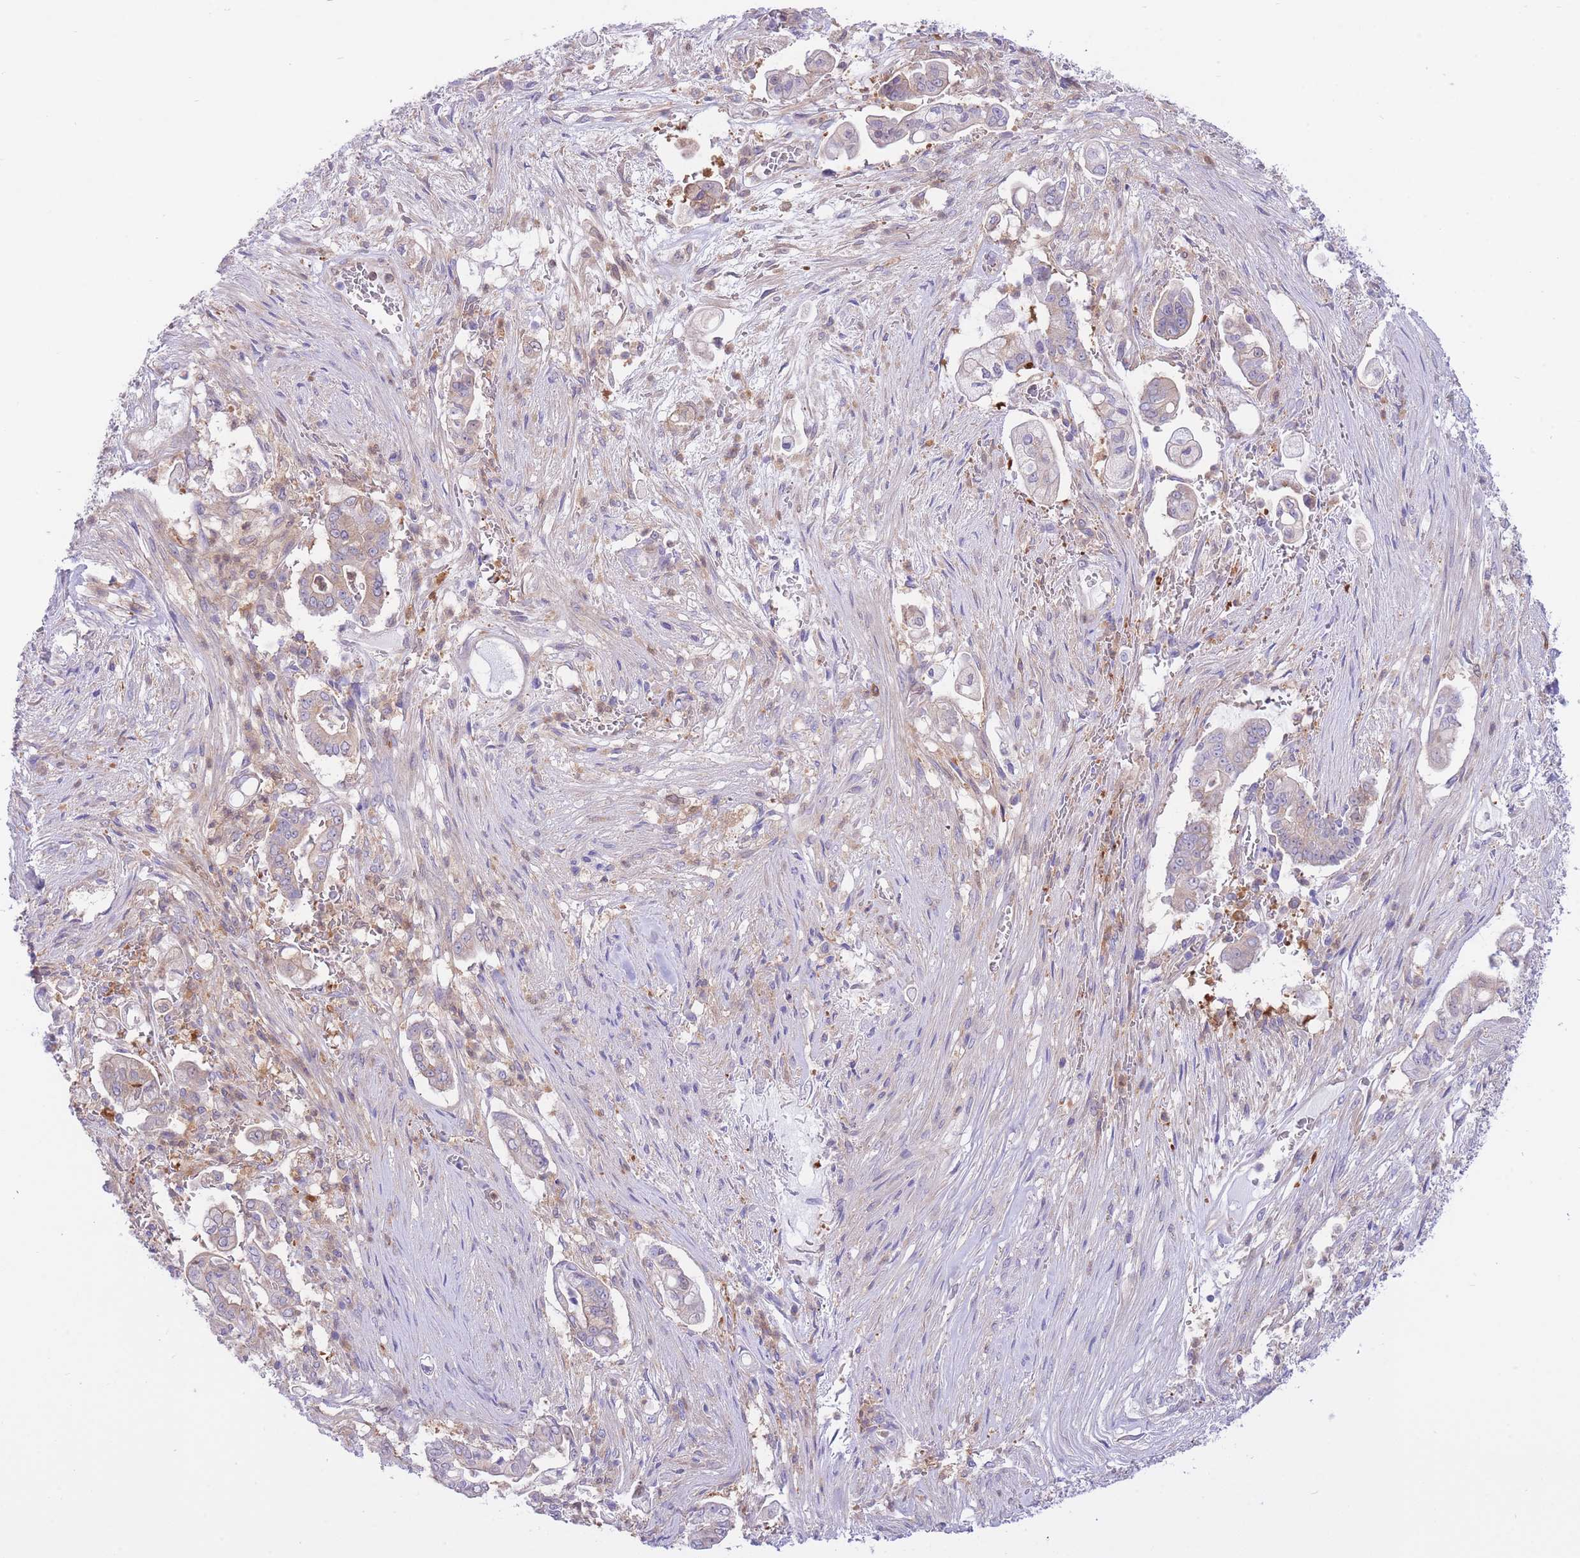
{"staining": {"intensity": "weak", "quantity": "25%-75%", "location": "cytoplasmic/membranous"}, "tissue": "pancreatic cancer", "cell_type": "Tumor cells", "image_type": "cancer", "snomed": [{"axis": "morphology", "description": "Adenocarcinoma, NOS"}, {"axis": "topography", "description": "Pancreas"}], "caption": "Pancreatic cancer (adenocarcinoma) stained with a protein marker demonstrates weak staining in tumor cells.", "gene": "NAMPT", "patient": {"sex": "female", "age": 69}}